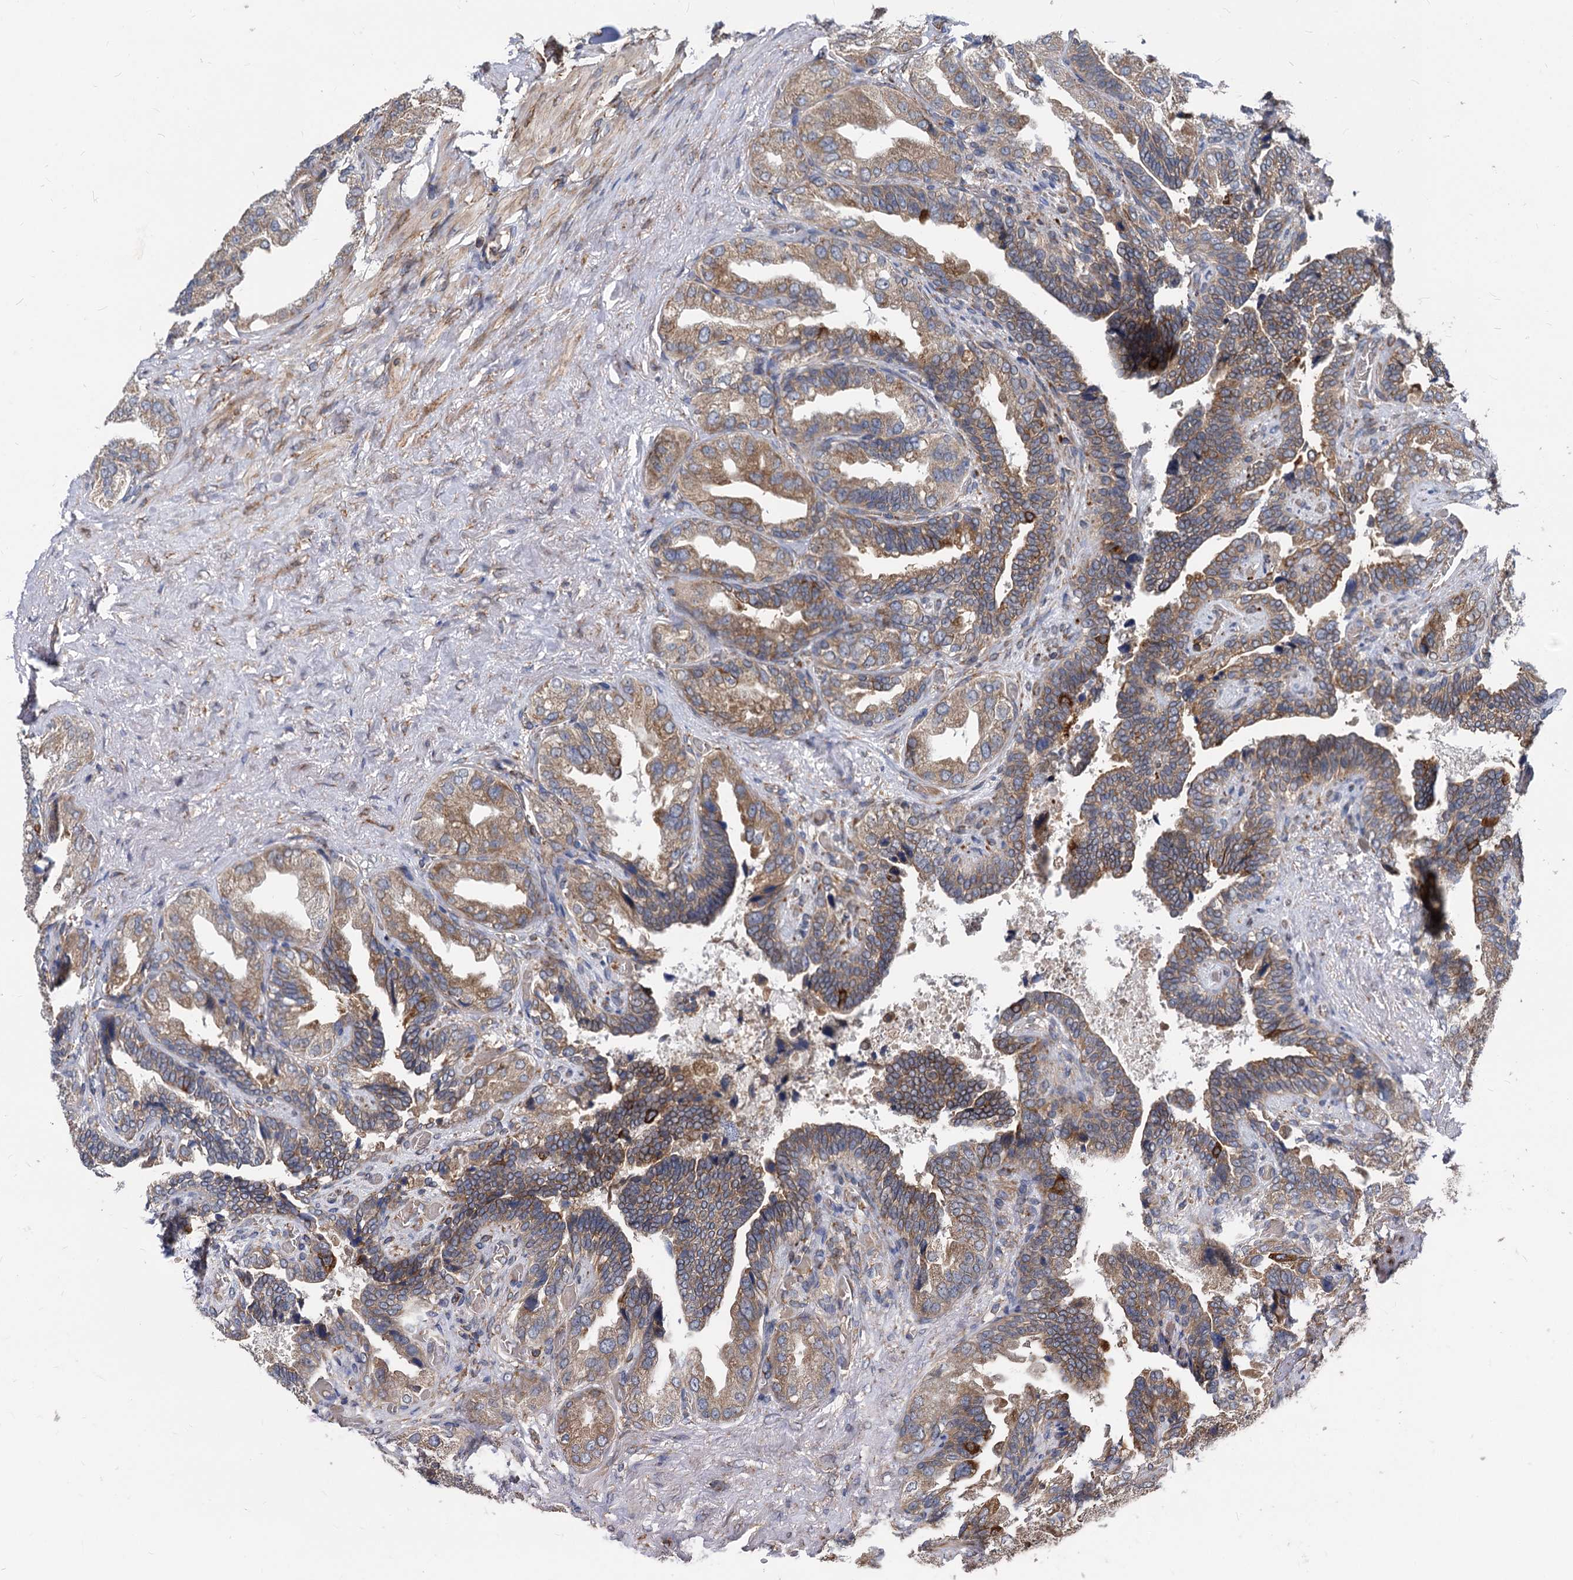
{"staining": {"intensity": "moderate", "quantity": ">75%", "location": "cytoplasmic/membranous"}, "tissue": "seminal vesicle", "cell_type": "Glandular cells", "image_type": "normal", "snomed": [{"axis": "morphology", "description": "Normal tissue, NOS"}, {"axis": "topography", "description": "Seminal veicle"}, {"axis": "topography", "description": "Peripheral nerve tissue"}], "caption": "Protein analysis of normal seminal vesicle displays moderate cytoplasmic/membranous positivity in approximately >75% of glandular cells.", "gene": "STIM1", "patient": {"sex": "male", "age": 63}}